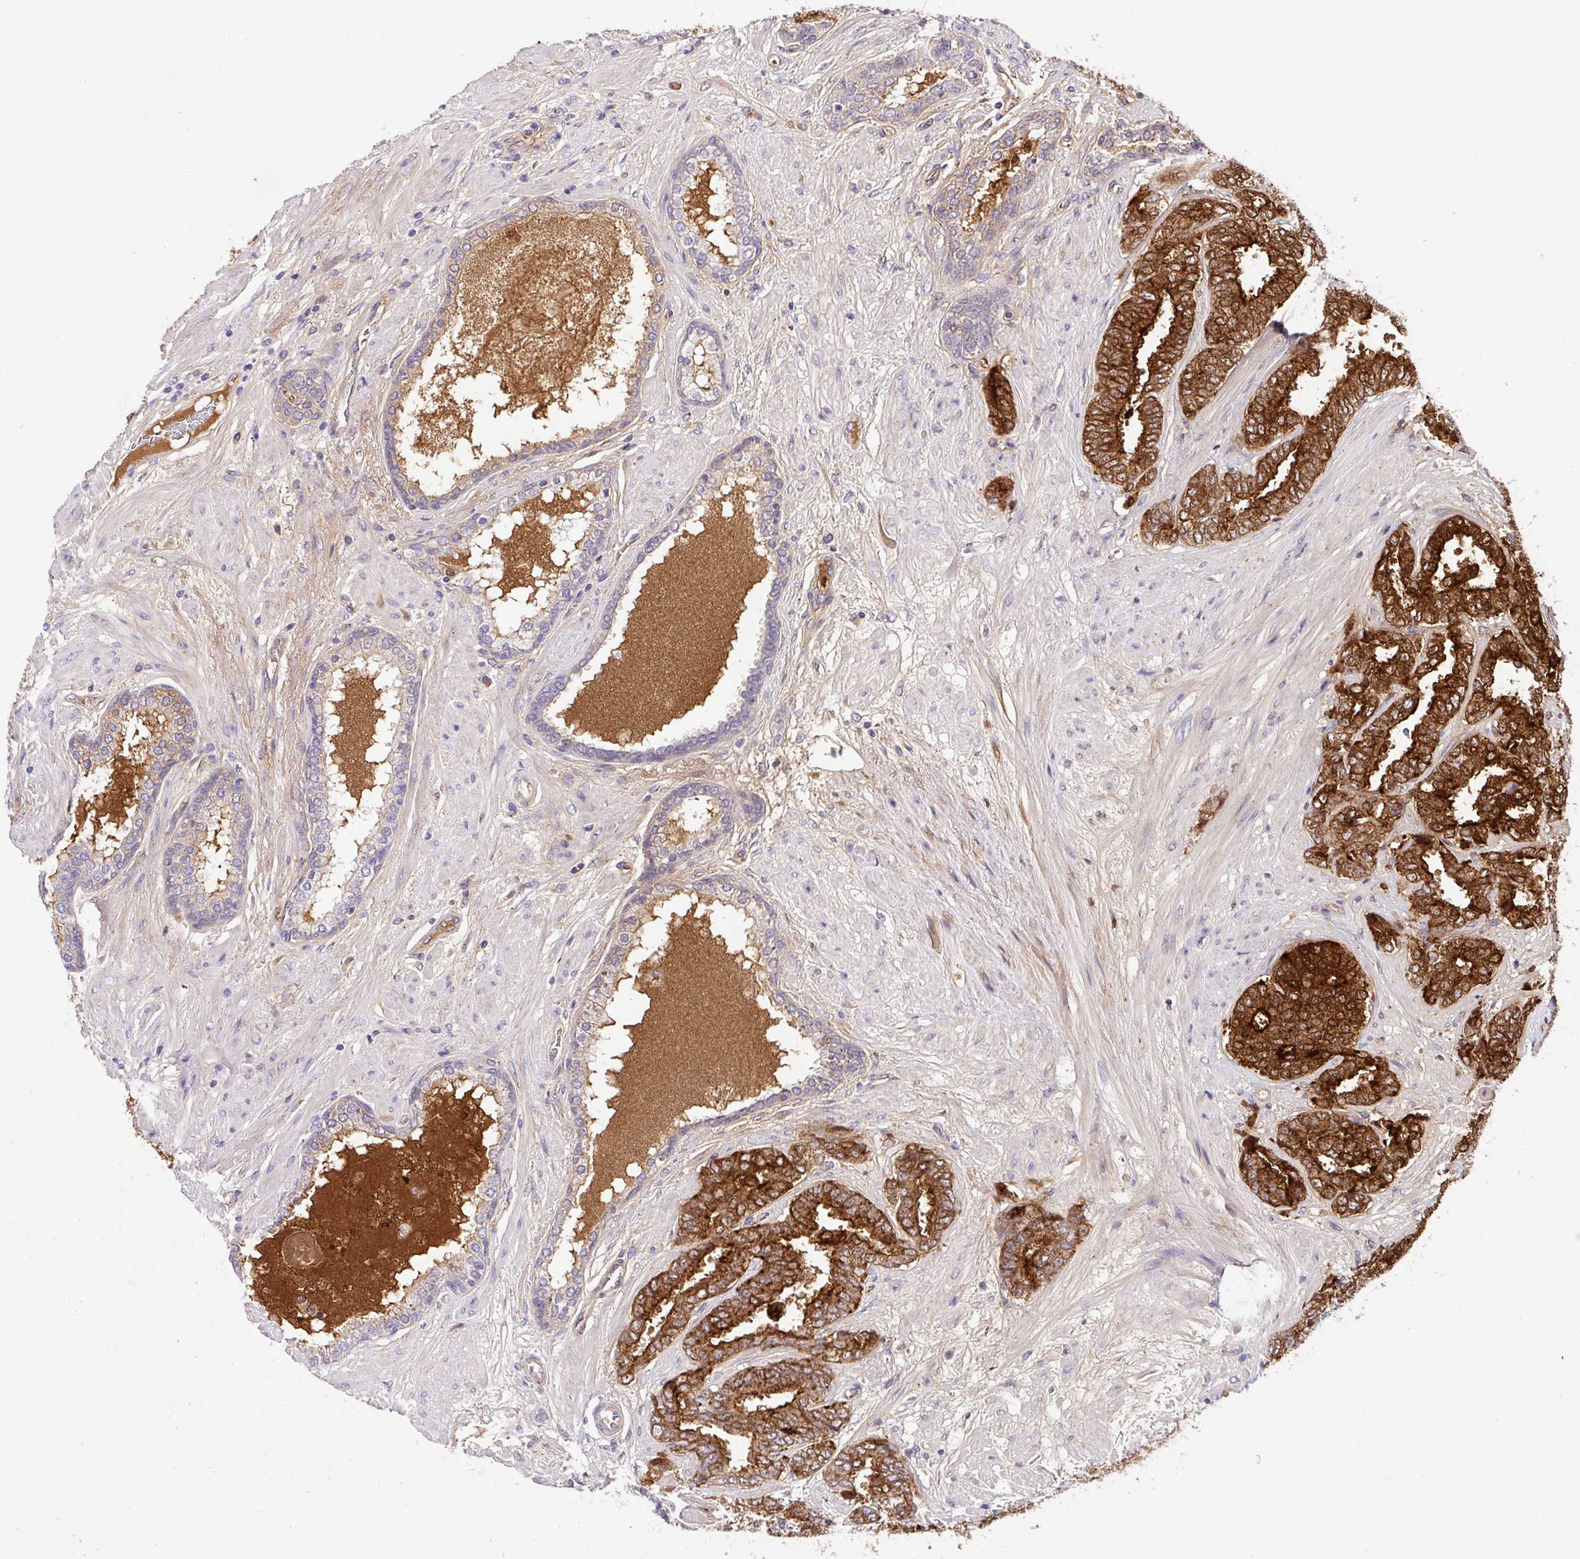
{"staining": {"intensity": "strong", "quantity": ">75%", "location": "cytoplasmic/membranous"}, "tissue": "prostate cancer", "cell_type": "Tumor cells", "image_type": "cancer", "snomed": [{"axis": "morphology", "description": "Adenocarcinoma, High grade"}, {"axis": "topography", "description": "Prostate"}], "caption": "This histopathology image reveals immunohistochemistry staining of human prostate cancer, with high strong cytoplasmic/membranous staining in approximately >75% of tumor cells.", "gene": "CRISP3", "patient": {"sex": "male", "age": 72}}